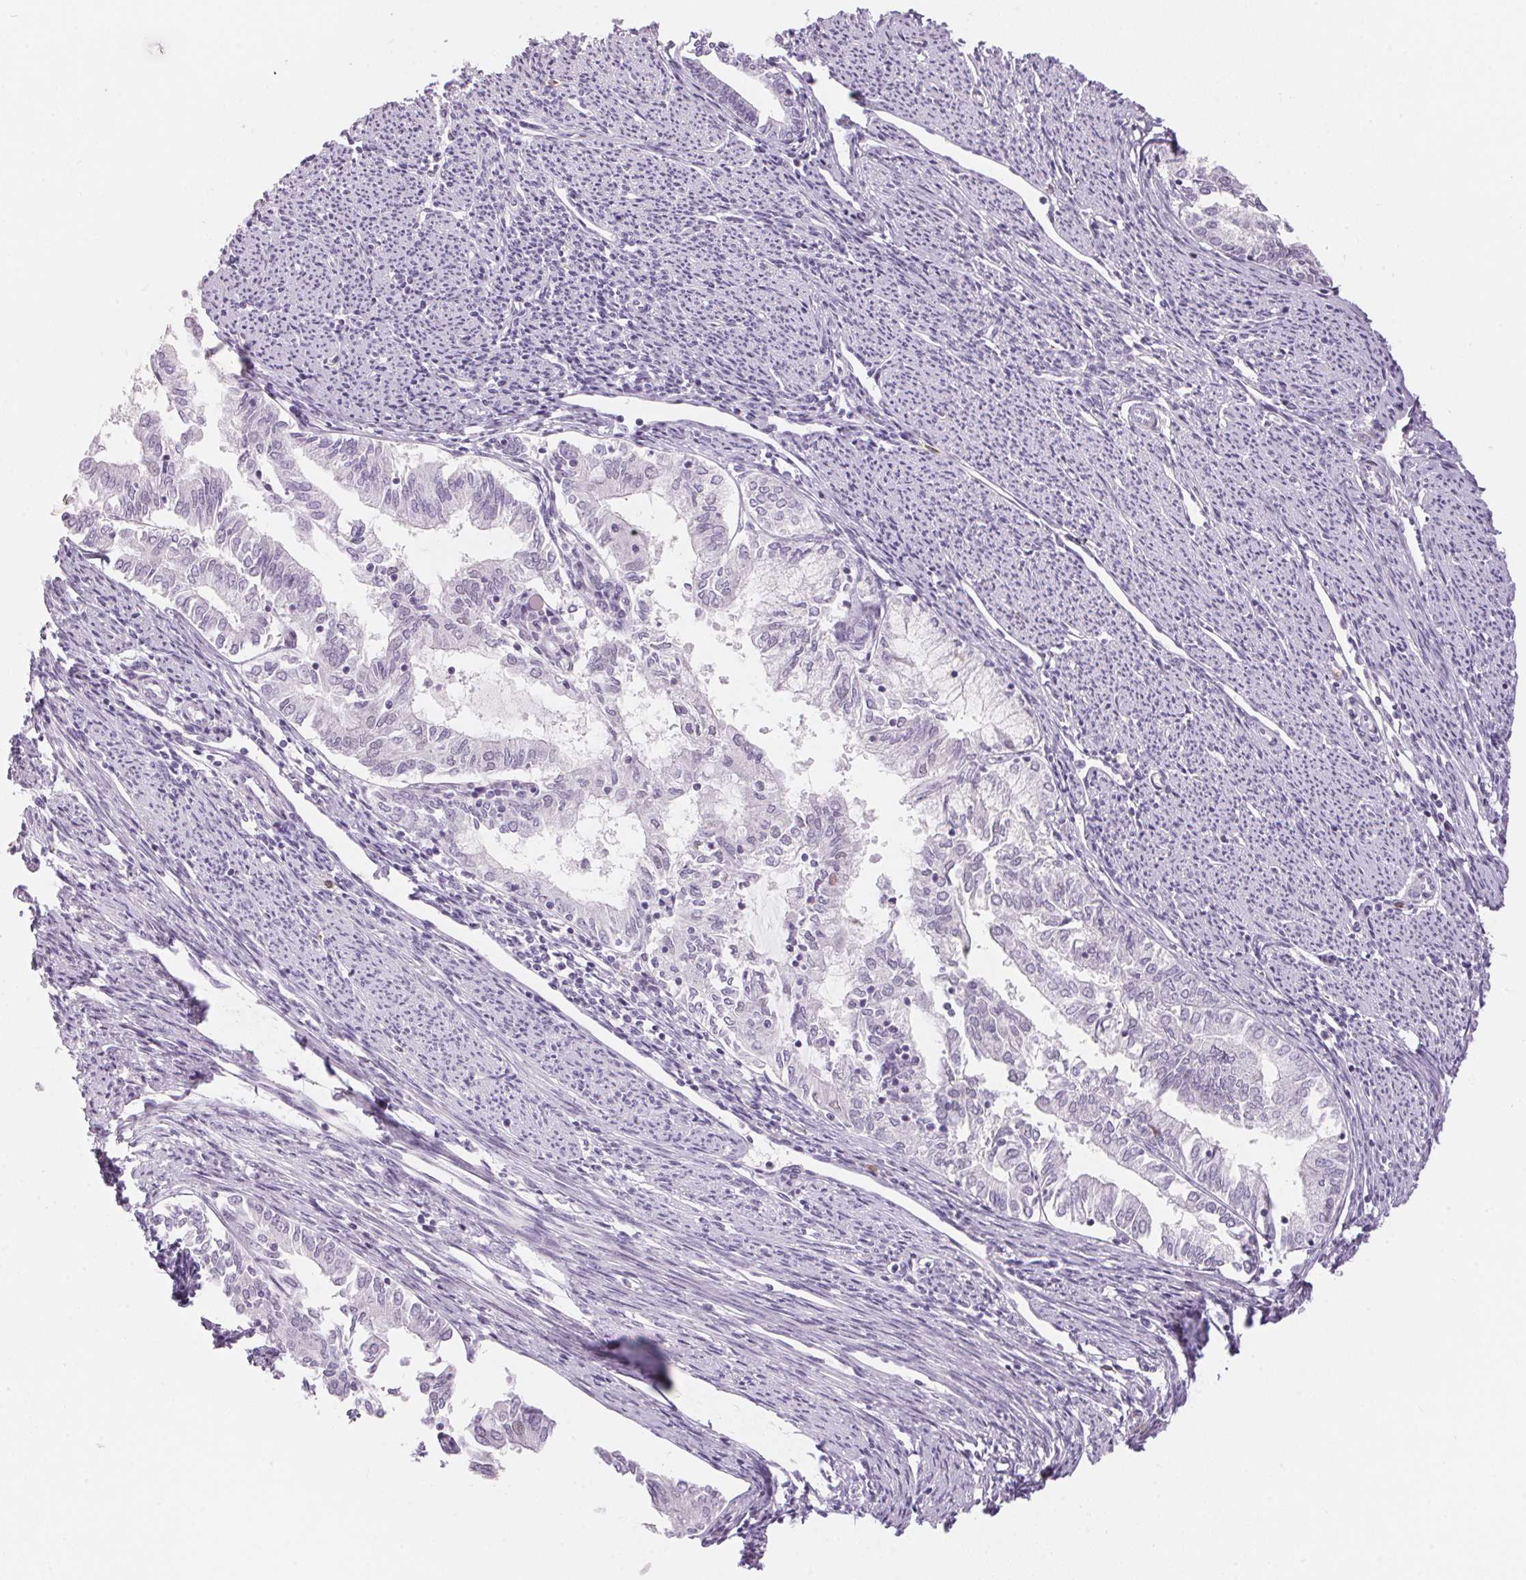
{"staining": {"intensity": "negative", "quantity": "none", "location": "none"}, "tissue": "endometrial cancer", "cell_type": "Tumor cells", "image_type": "cancer", "snomed": [{"axis": "morphology", "description": "Adenocarcinoma, NOS"}, {"axis": "topography", "description": "Endometrium"}], "caption": "There is no significant staining in tumor cells of endometrial adenocarcinoma.", "gene": "CADPS", "patient": {"sex": "female", "age": 79}}